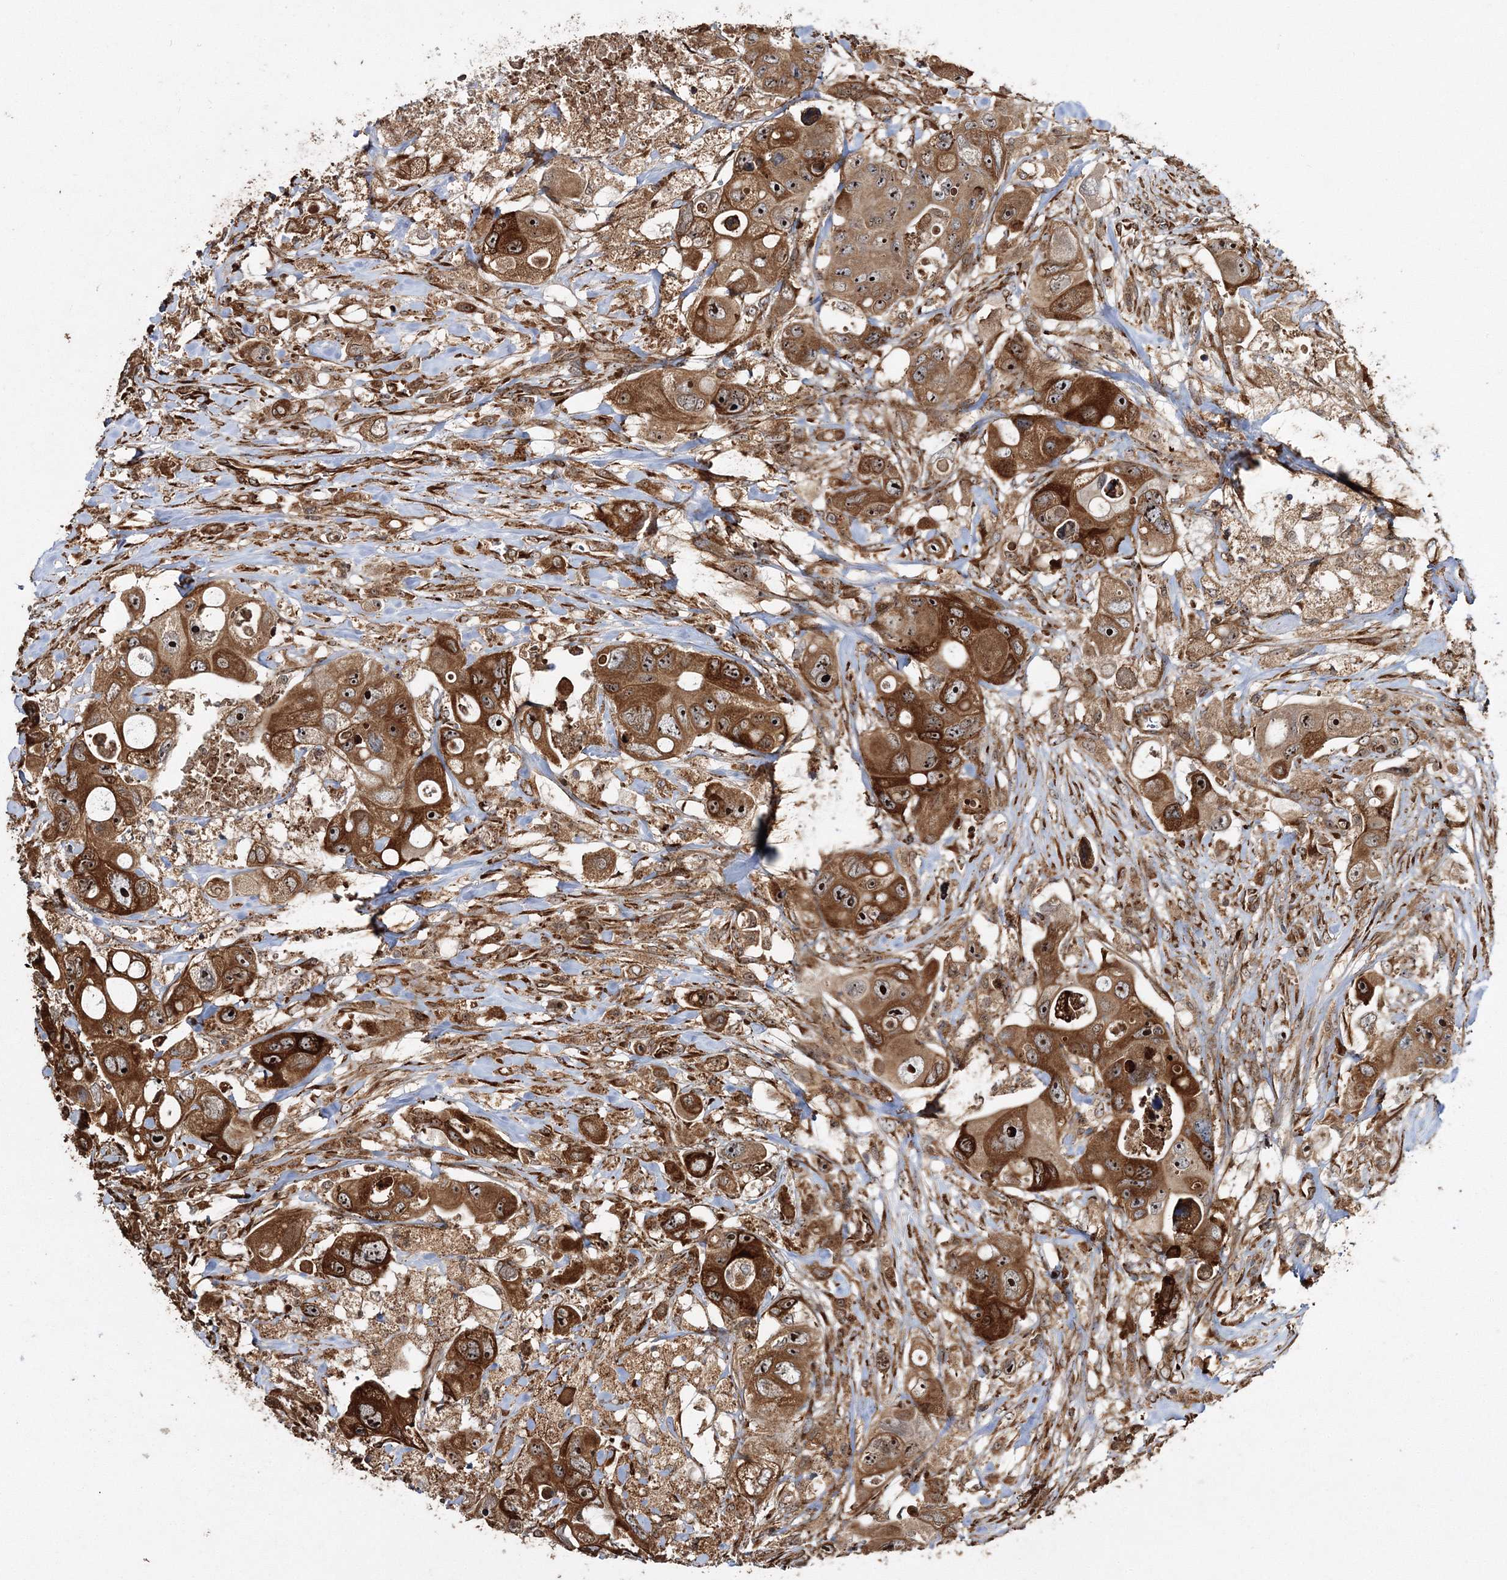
{"staining": {"intensity": "strong", "quantity": ">75%", "location": "cytoplasmic/membranous"}, "tissue": "colorectal cancer", "cell_type": "Tumor cells", "image_type": "cancer", "snomed": [{"axis": "morphology", "description": "Adenocarcinoma, NOS"}, {"axis": "topography", "description": "Colon"}], "caption": "Immunohistochemistry image of neoplastic tissue: human adenocarcinoma (colorectal) stained using immunohistochemistry displays high levels of strong protein expression localized specifically in the cytoplasmic/membranous of tumor cells, appearing as a cytoplasmic/membranous brown color.", "gene": "SCRN3", "patient": {"sex": "female", "age": 46}}